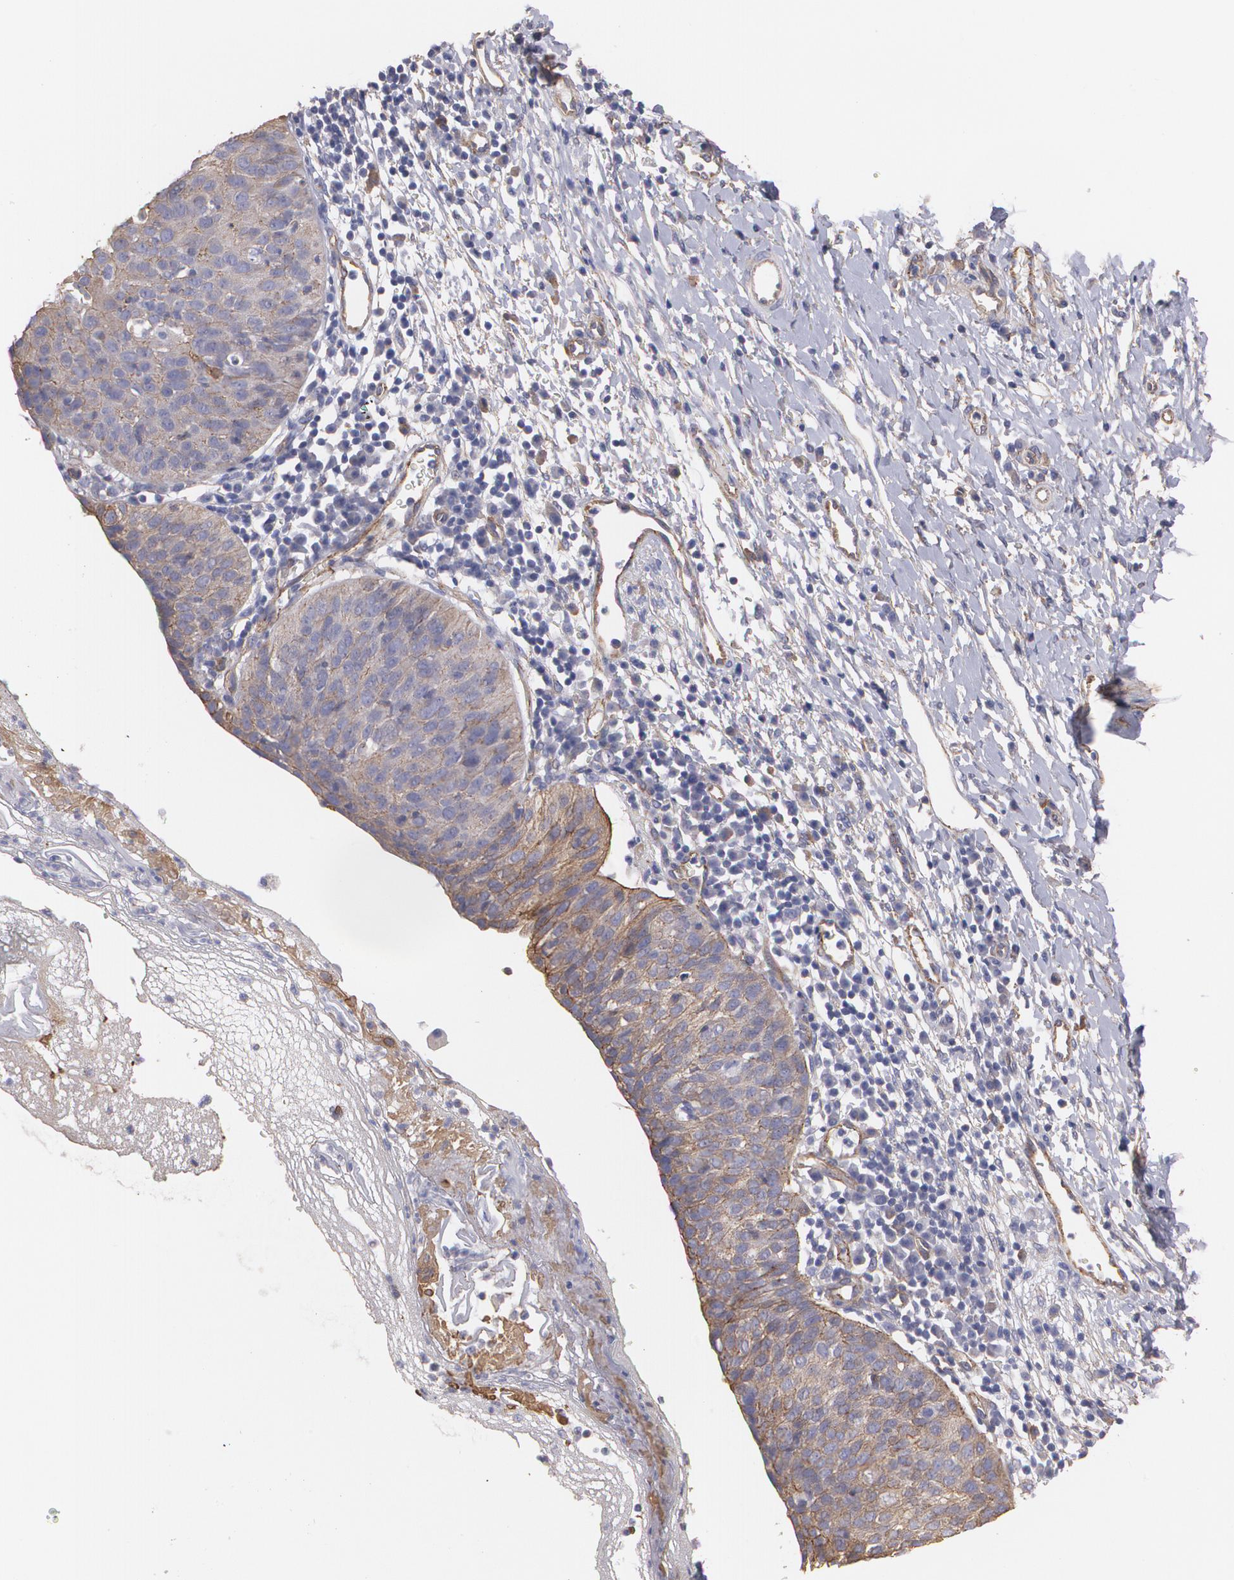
{"staining": {"intensity": "moderate", "quantity": ">75%", "location": "cytoplasmic/membranous"}, "tissue": "cervical cancer", "cell_type": "Tumor cells", "image_type": "cancer", "snomed": [{"axis": "morphology", "description": "Normal tissue, NOS"}, {"axis": "morphology", "description": "Squamous cell carcinoma, NOS"}, {"axis": "topography", "description": "Cervix"}], "caption": "Immunohistochemistry of cervical squamous cell carcinoma shows medium levels of moderate cytoplasmic/membranous expression in about >75% of tumor cells.", "gene": "TJP1", "patient": {"sex": "female", "age": 39}}